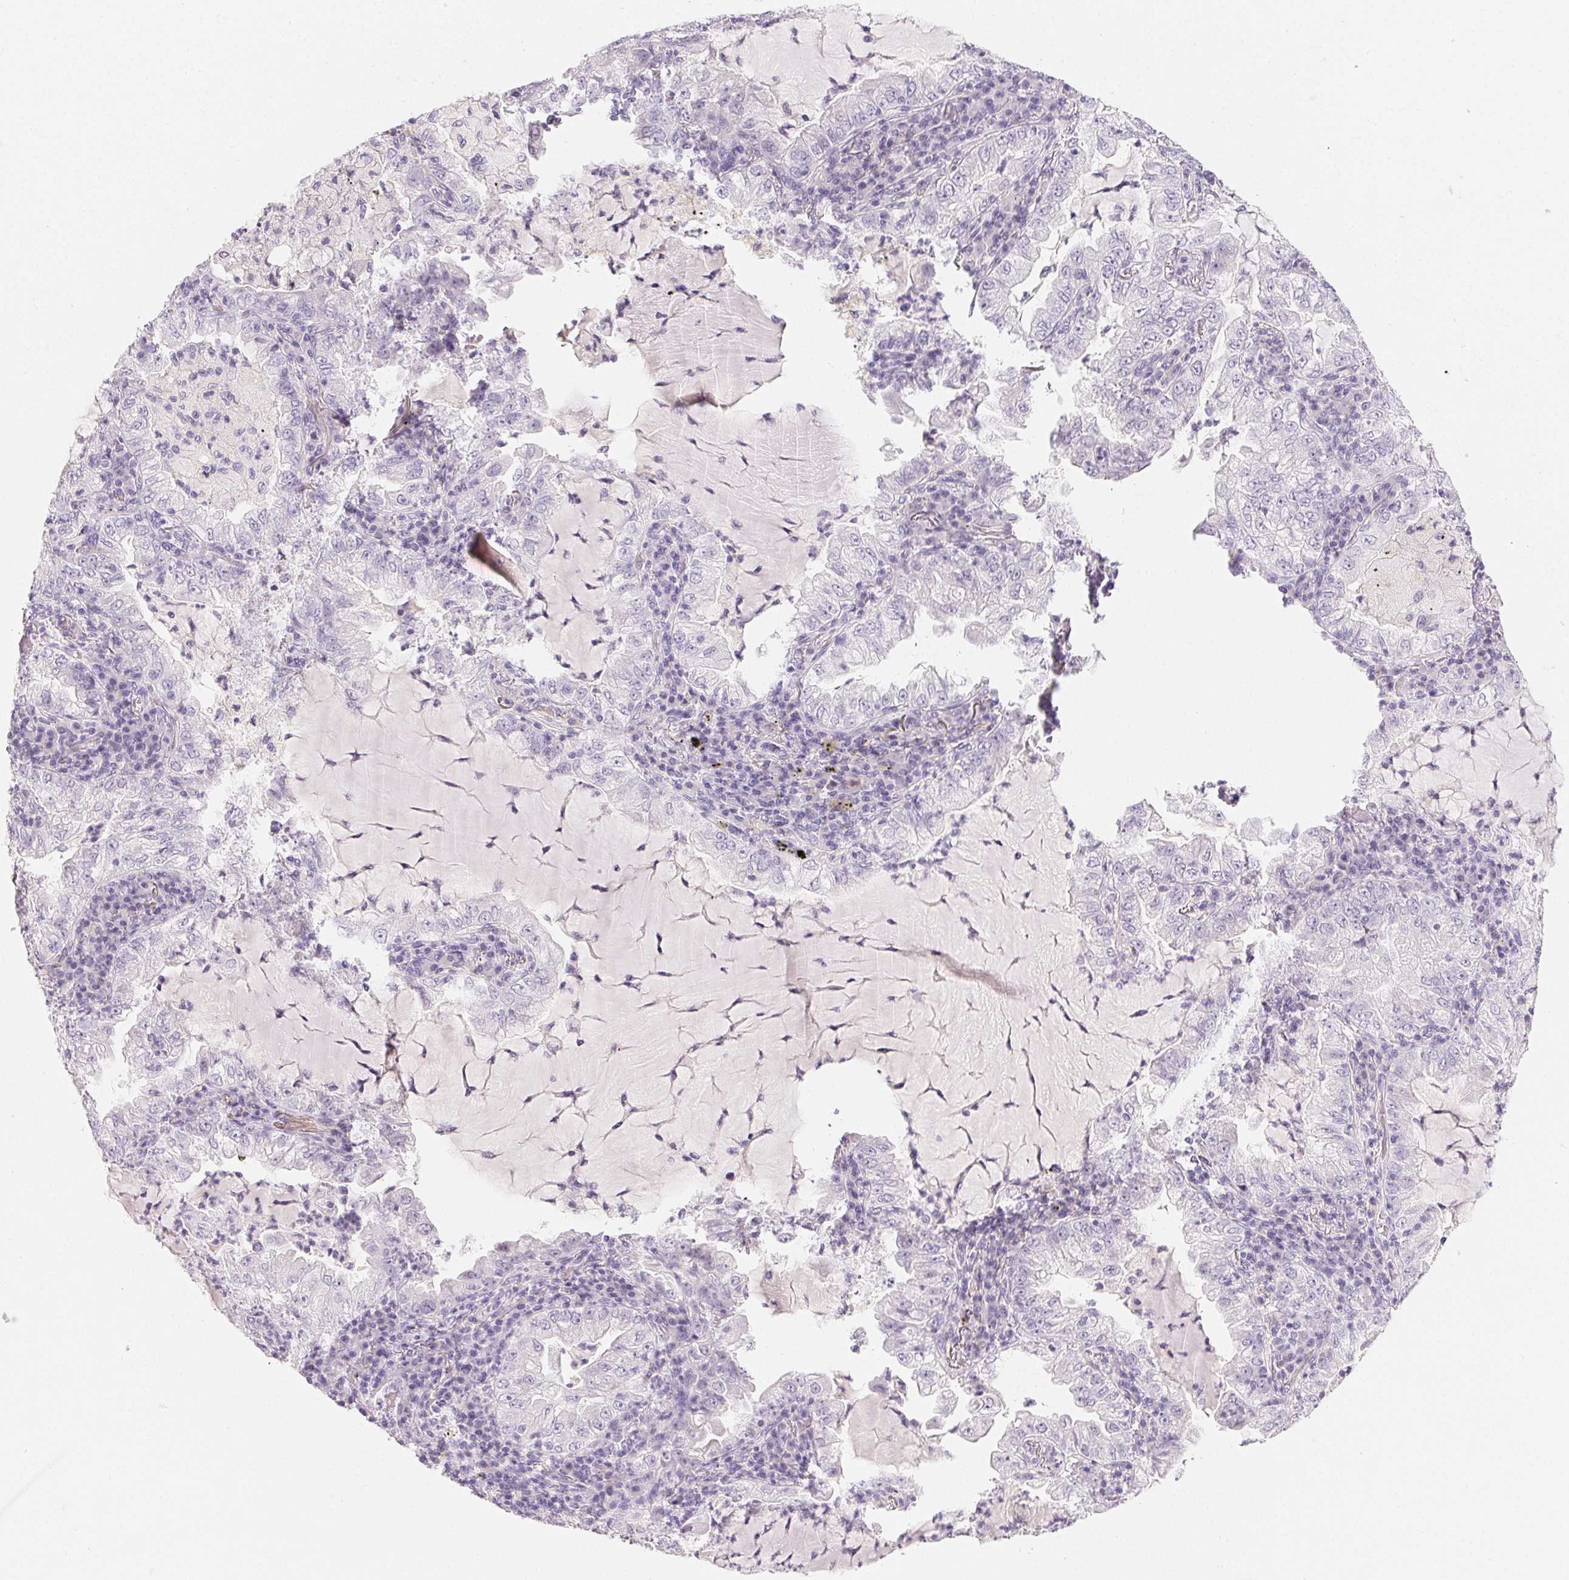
{"staining": {"intensity": "negative", "quantity": "none", "location": "none"}, "tissue": "lung cancer", "cell_type": "Tumor cells", "image_type": "cancer", "snomed": [{"axis": "morphology", "description": "Adenocarcinoma, NOS"}, {"axis": "topography", "description": "Lung"}], "caption": "This is an IHC image of lung cancer. There is no expression in tumor cells.", "gene": "MIOX", "patient": {"sex": "female", "age": 73}}